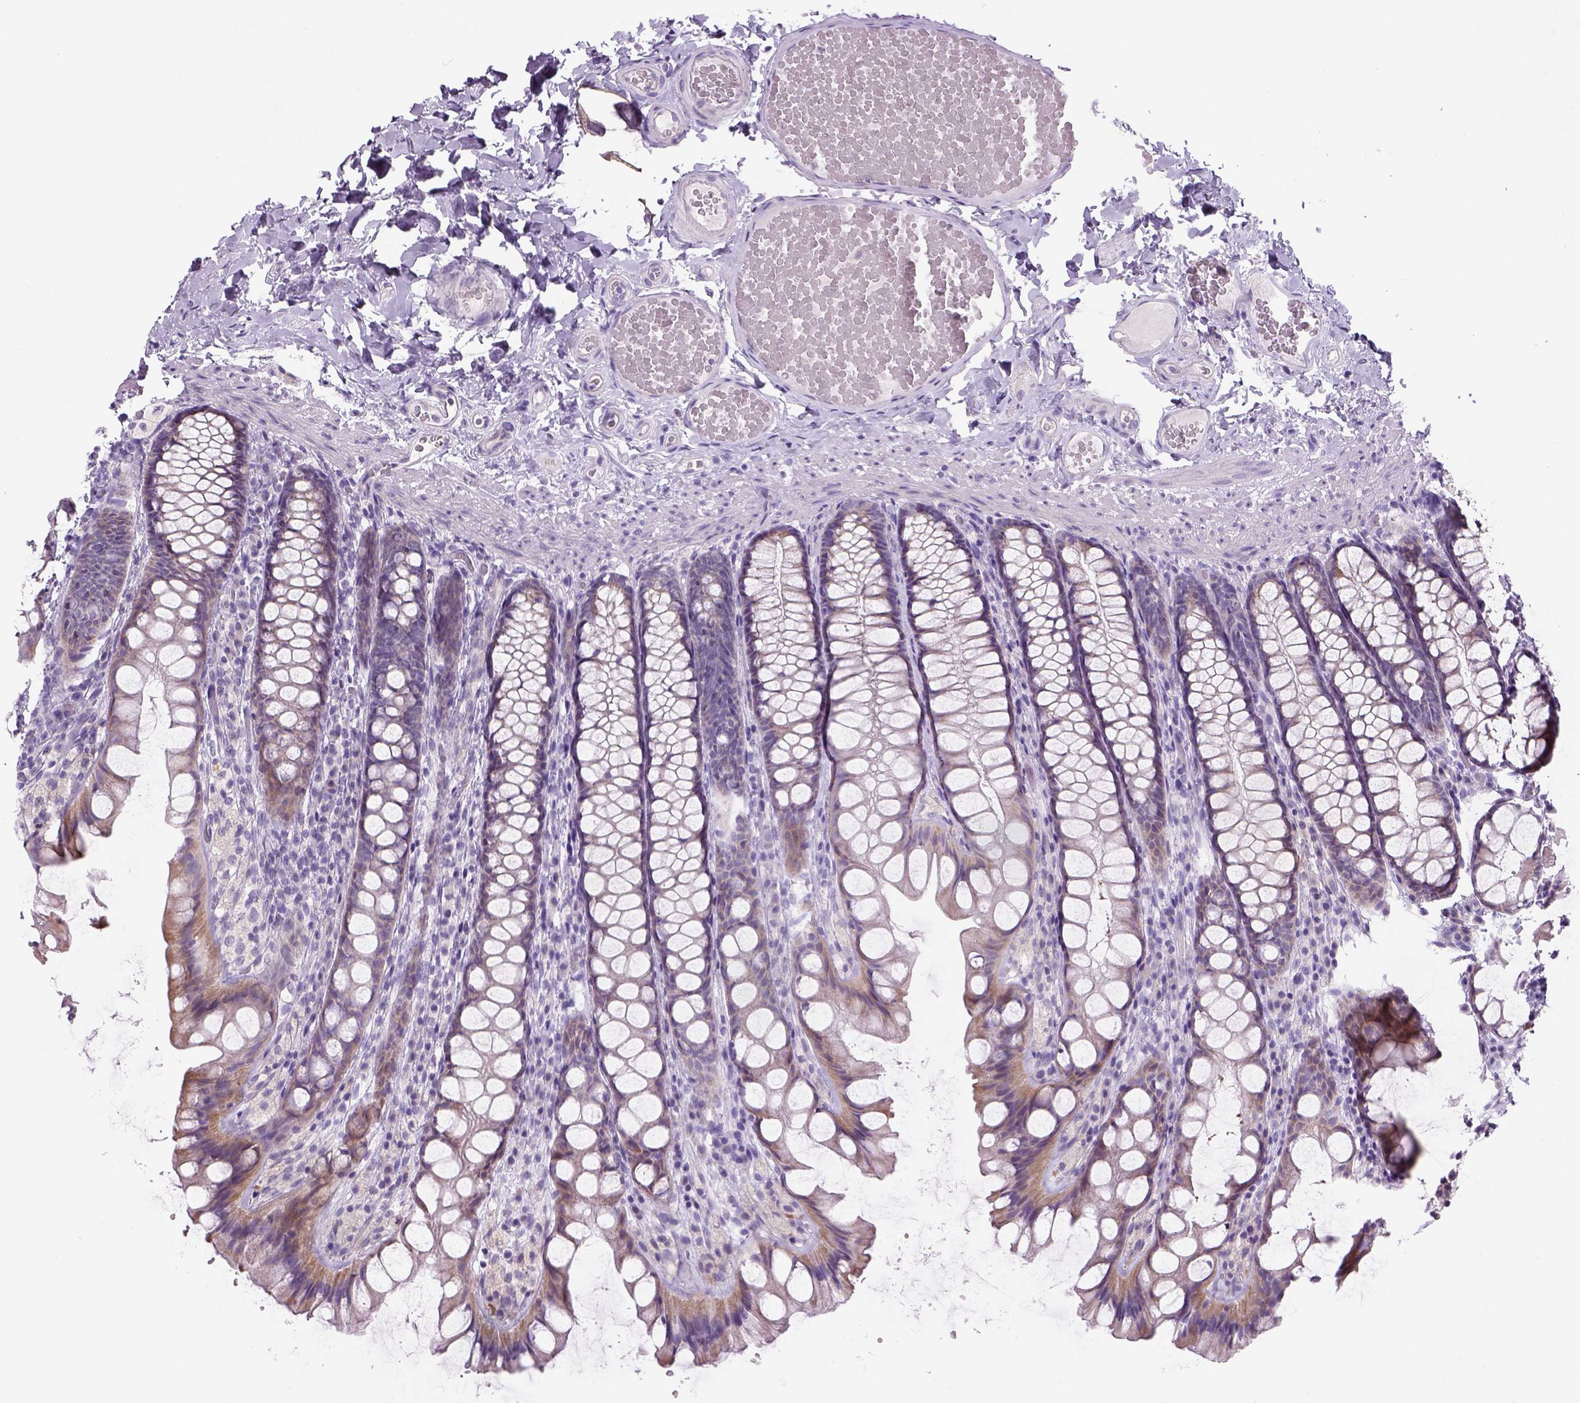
{"staining": {"intensity": "negative", "quantity": "none", "location": "none"}, "tissue": "colon", "cell_type": "Endothelial cells", "image_type": "normal", "snomed": [{"axis": "morphology", "description": "Normal tissue, NOS"}, {"axis": "topography", "description": "Colon"}], "caption": "An immunohistochemistry micrograph of normal colon is shown. There is no staining in endothelial cells of colon. (DAB (3,3'-diaminobenzidine) IHC visualized using brightfield microscopy, high magnification).", "gene": "ADGRV1", "patient": {"sex": "male", "age": 47}}